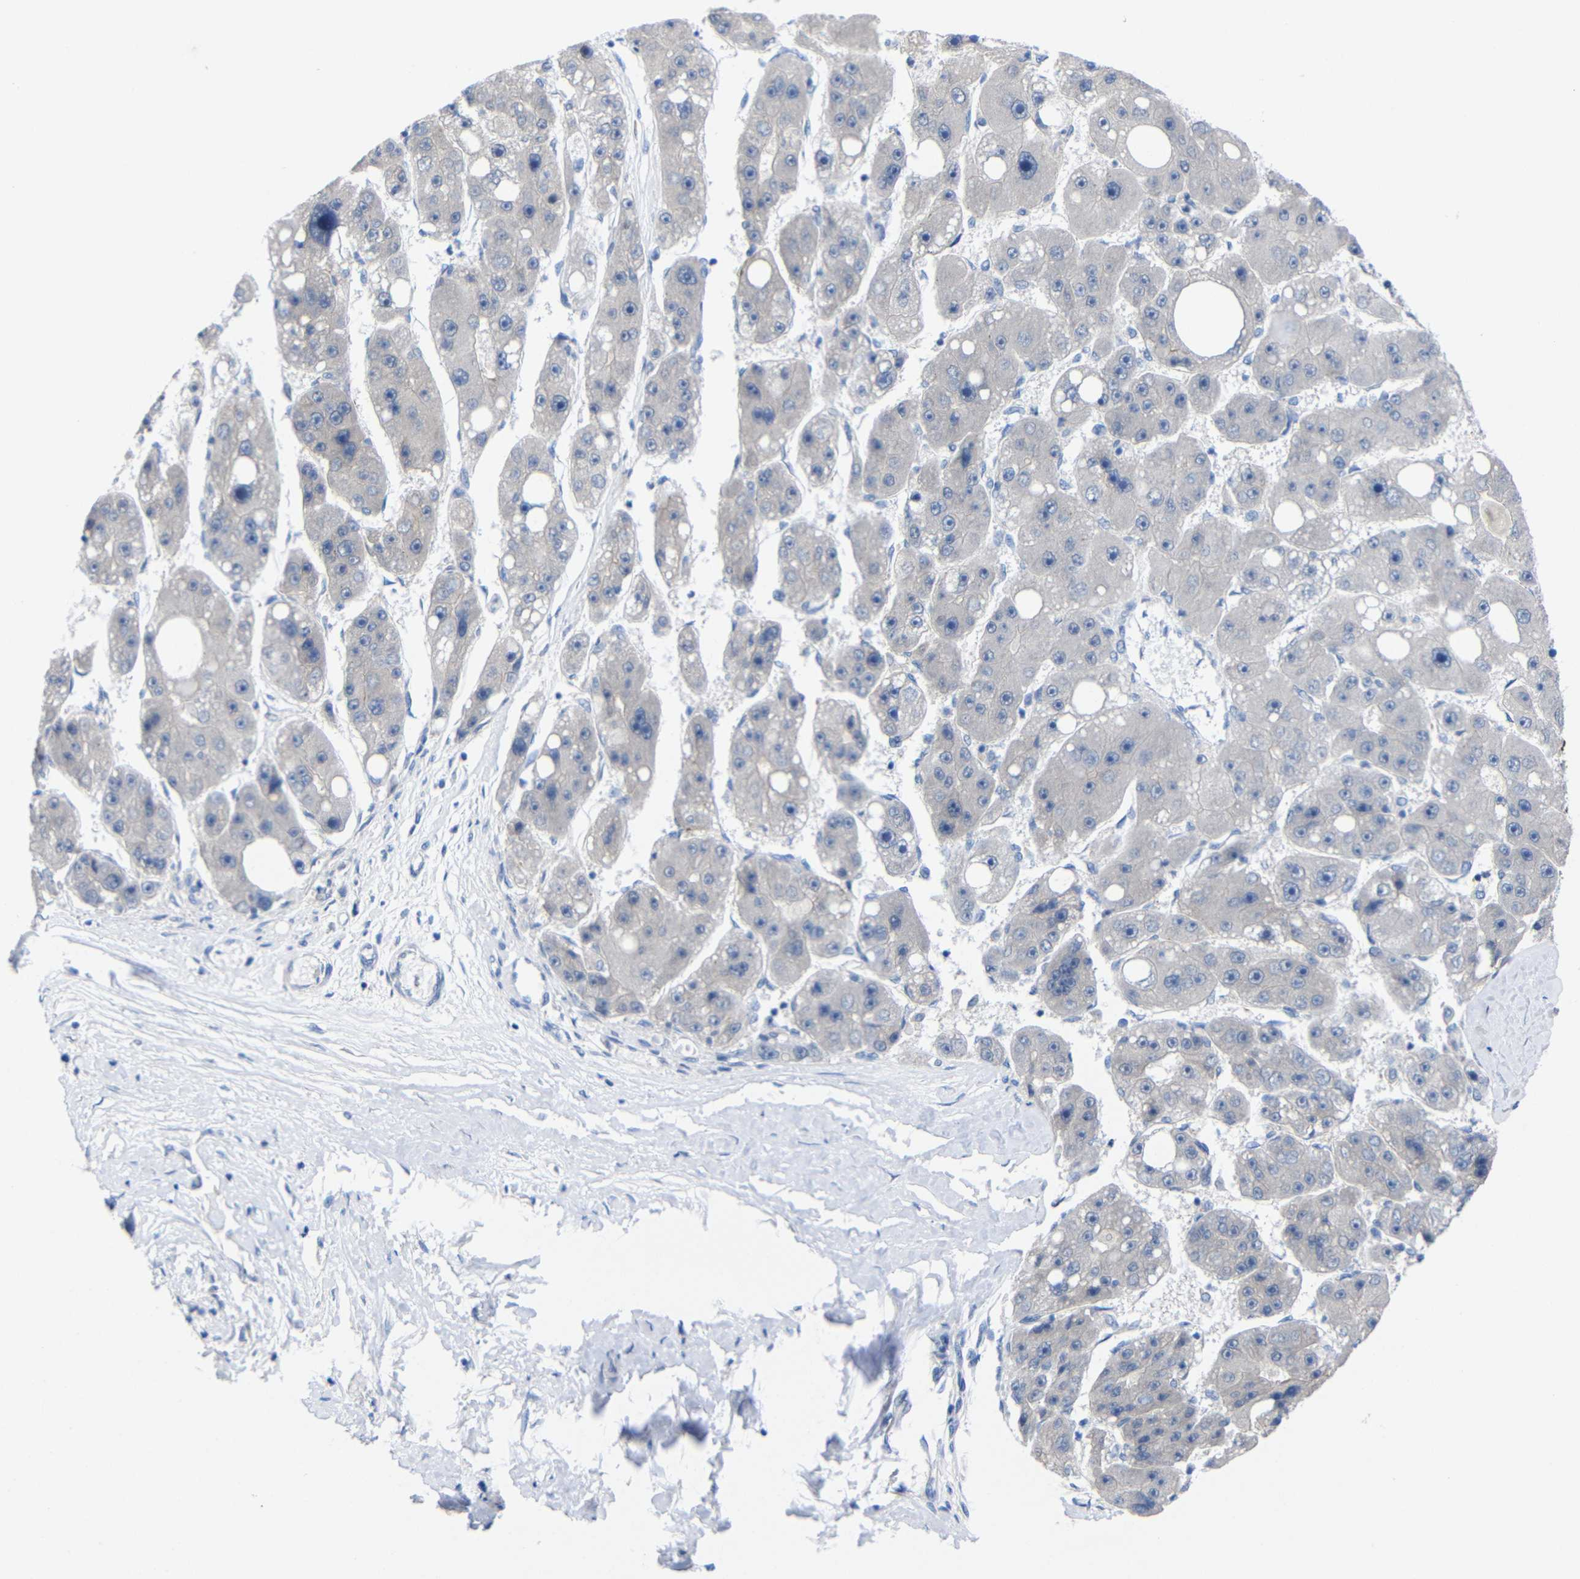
{"staining": {"intensity": "negative", "quantity": "none", "location": "none"}, "tissue": "liver cancer", "cell_type": "Tumor cells", "image_type": "cancer", "snomed": [{"axis": "morphology", "description": "Carcinoma, Hepatocellular, NOS"}, {"axis": "topography", "description": "Liver"}], "caption": "DAB (3,3'-diaminobenzidine) immunohistochemical staining of liver cancer demonstrates no significant expression in tumor cells. (DAB immunohistochemistry, high magnification).", "gene": "CMTM1", "patient": {"sex": "female", "age": 61}}